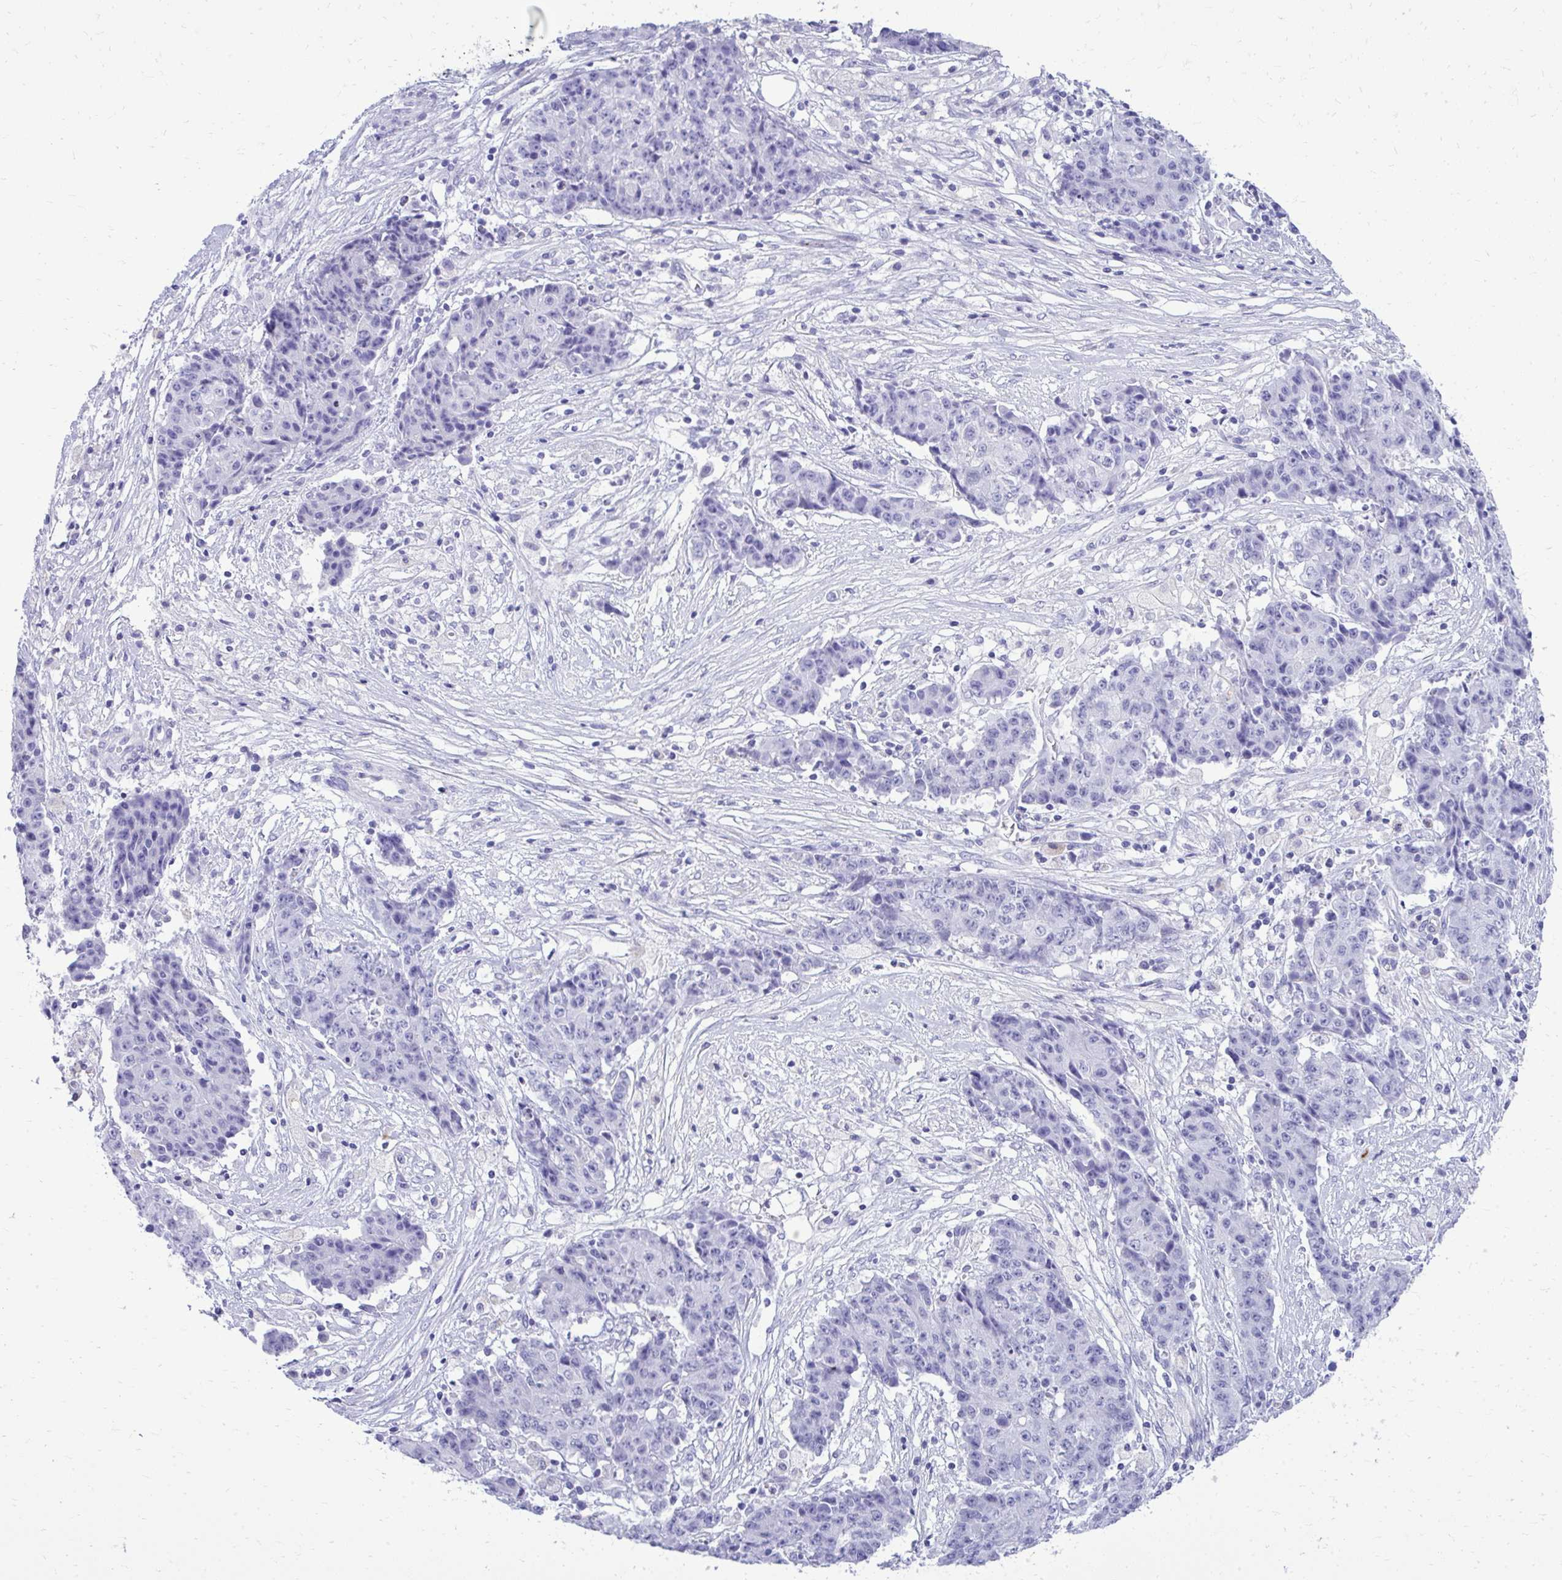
{"staining": {"intensity": "negative", "quantity": "none", "location": "none"}, "tissue": "ovarian cancer", "cell_type": "Tumor cells", "image_type": "cancer", "snomed": [{"axis": "morphology", "description": "Carcinoma, endometroid"}, {"axis": "topography", "description": "Ovary"}], "caption": "Immunohistochemical staining of ovarian cancer (endometroid carcinoma) shows no significant staining in tumor cells. (Brightfield microscopy of DAB IHC at high magnification).", "gene": "BCL6B", "patient": {"sex": "female", "age": 42}}